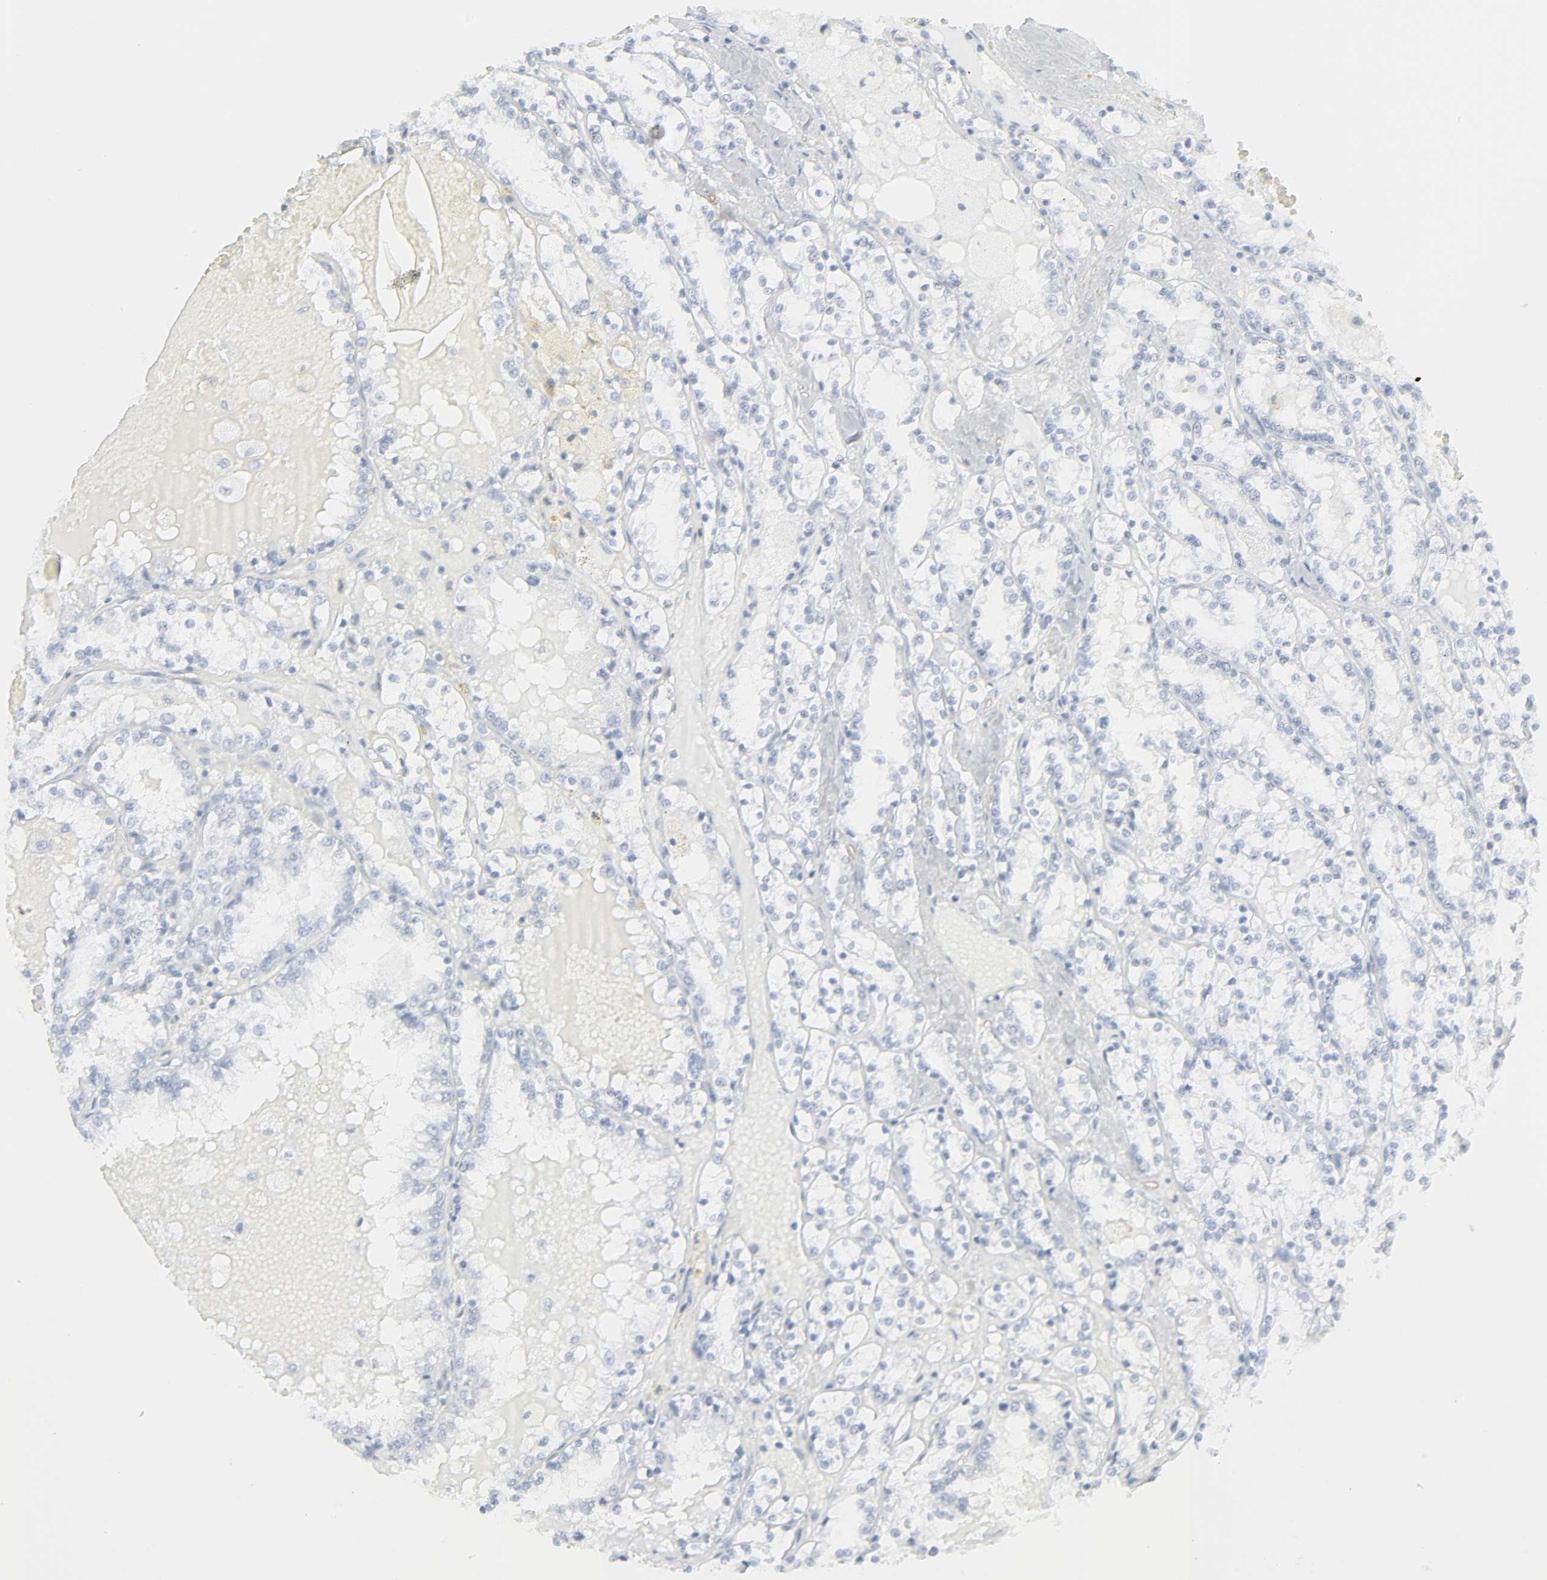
{"staining": {"intensity": "negative", "quantity": "none", "location": "none"}, "tissue": "renal cancer", "cell_type": "Tumor cells", "image_type": "cancer", "snomed": [{"axis": "morphology", "description": "Adenocarcinoma, NOS"}, {"axis": "topography", "description": "Kidney"}], "caption": "This is a image of IHC staining of adenocarcinoma (renal), which shows no expression in tumor cells. Brightfield microscopy of IHC stained with DAB (3,3'-diaminobenzidine) (brown) and hematoxylin (blue), captured at high magnification.", "gene": "ZBTB16", "patient": {"sex": "female", "age": 56}}